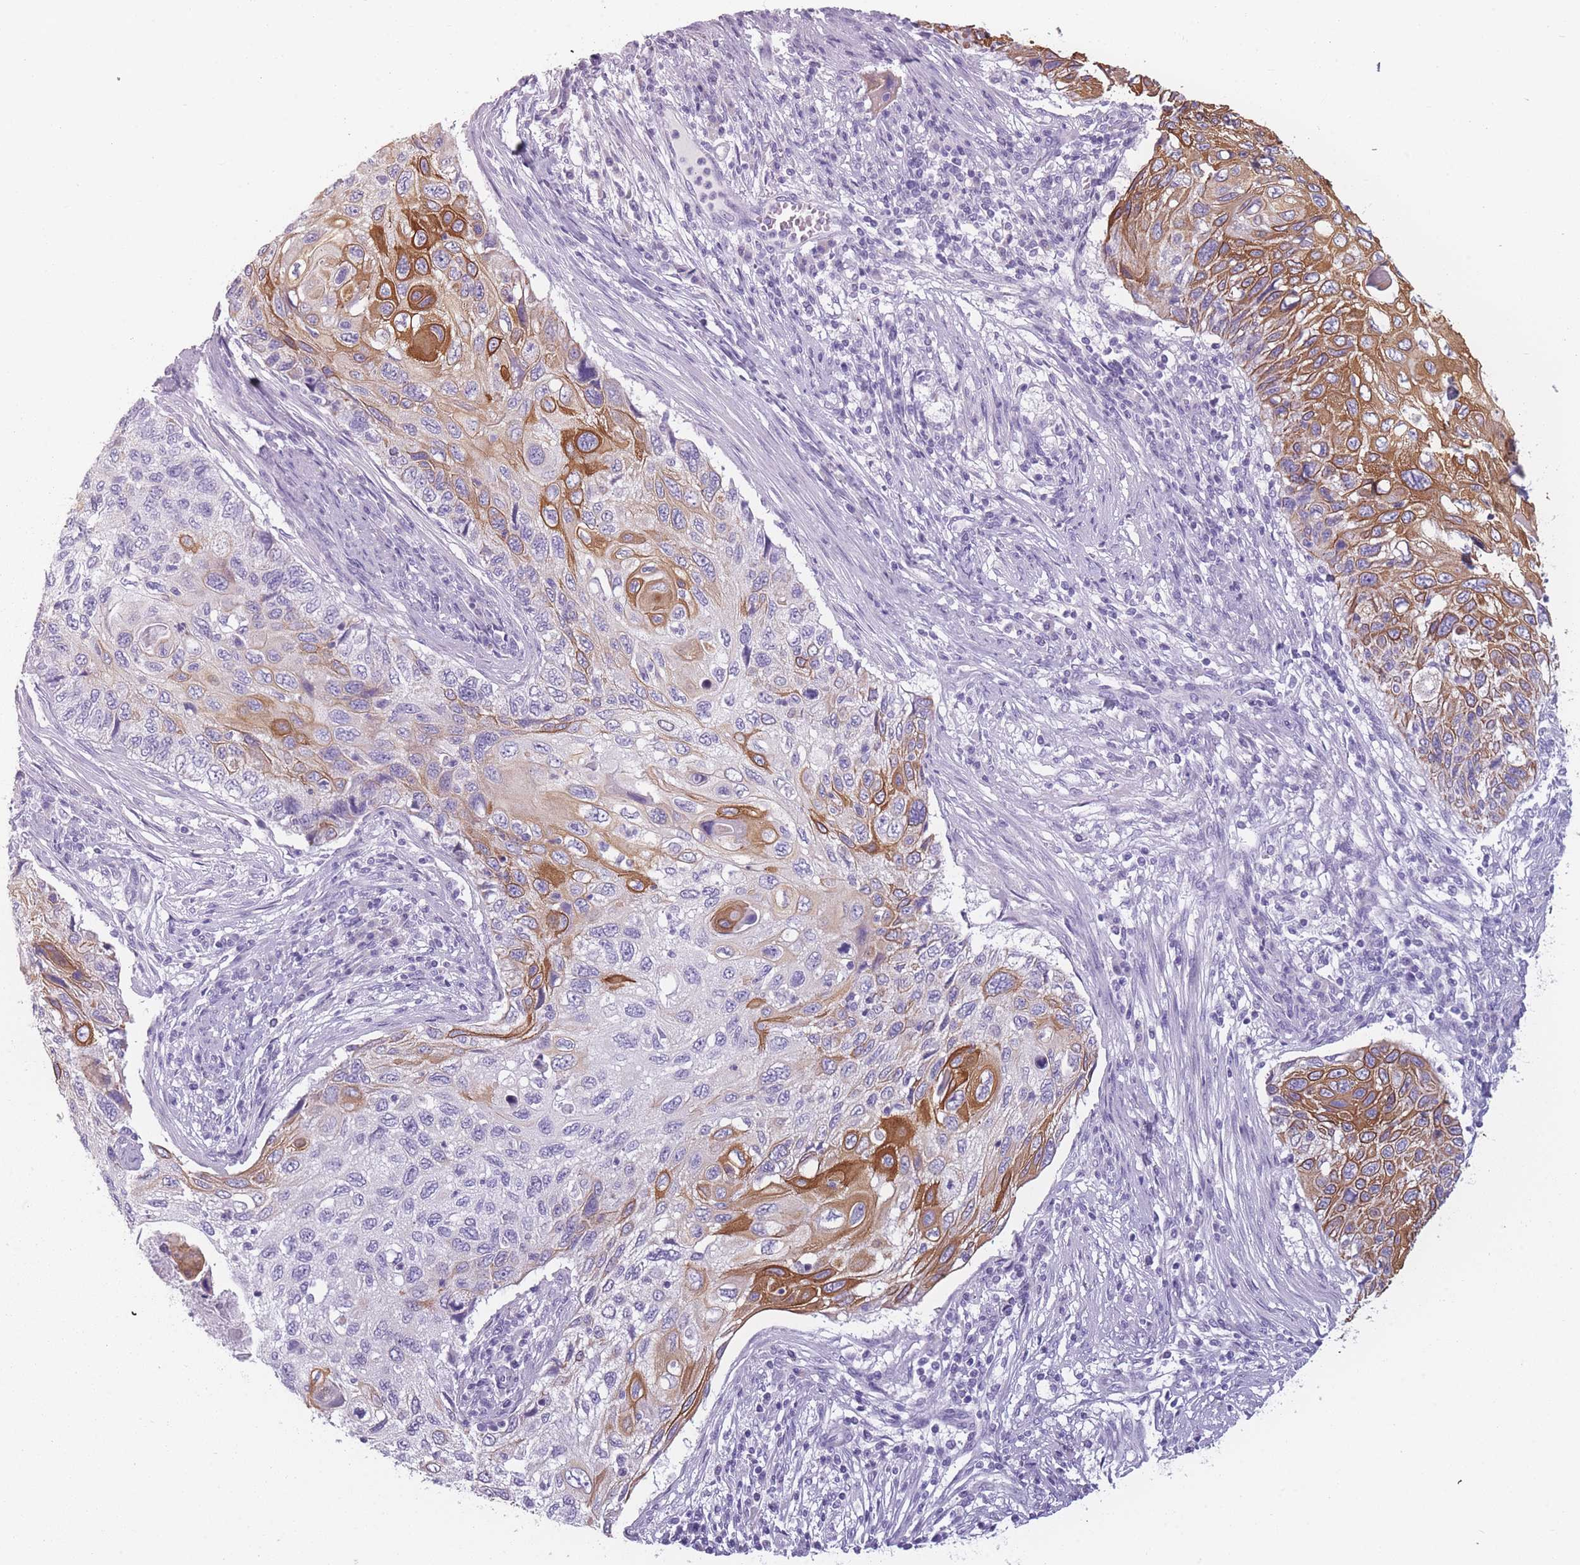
{"staining": {"intensity": "strong", "quantity": "<25%", "location": "cytoplasmic/membranous"}, "tissue": "cervical cancer", "cell_type": "Tumor cells", "image_type": "cancer", "snomed": [{"axis": "morphology", "description": "Squamous cell carcinoma, NOS"}, {"axis": "topography", "description": "Cervix"}], "caption": "Cervical squamous cell carcinoma was stained to show a protein in brown. There is medium levels of strong cytoplasmic/membranous expression in about <25% of tumor cells.", "gene": "PPFIA3", "patient": {"sex": "female", "age": 70}}